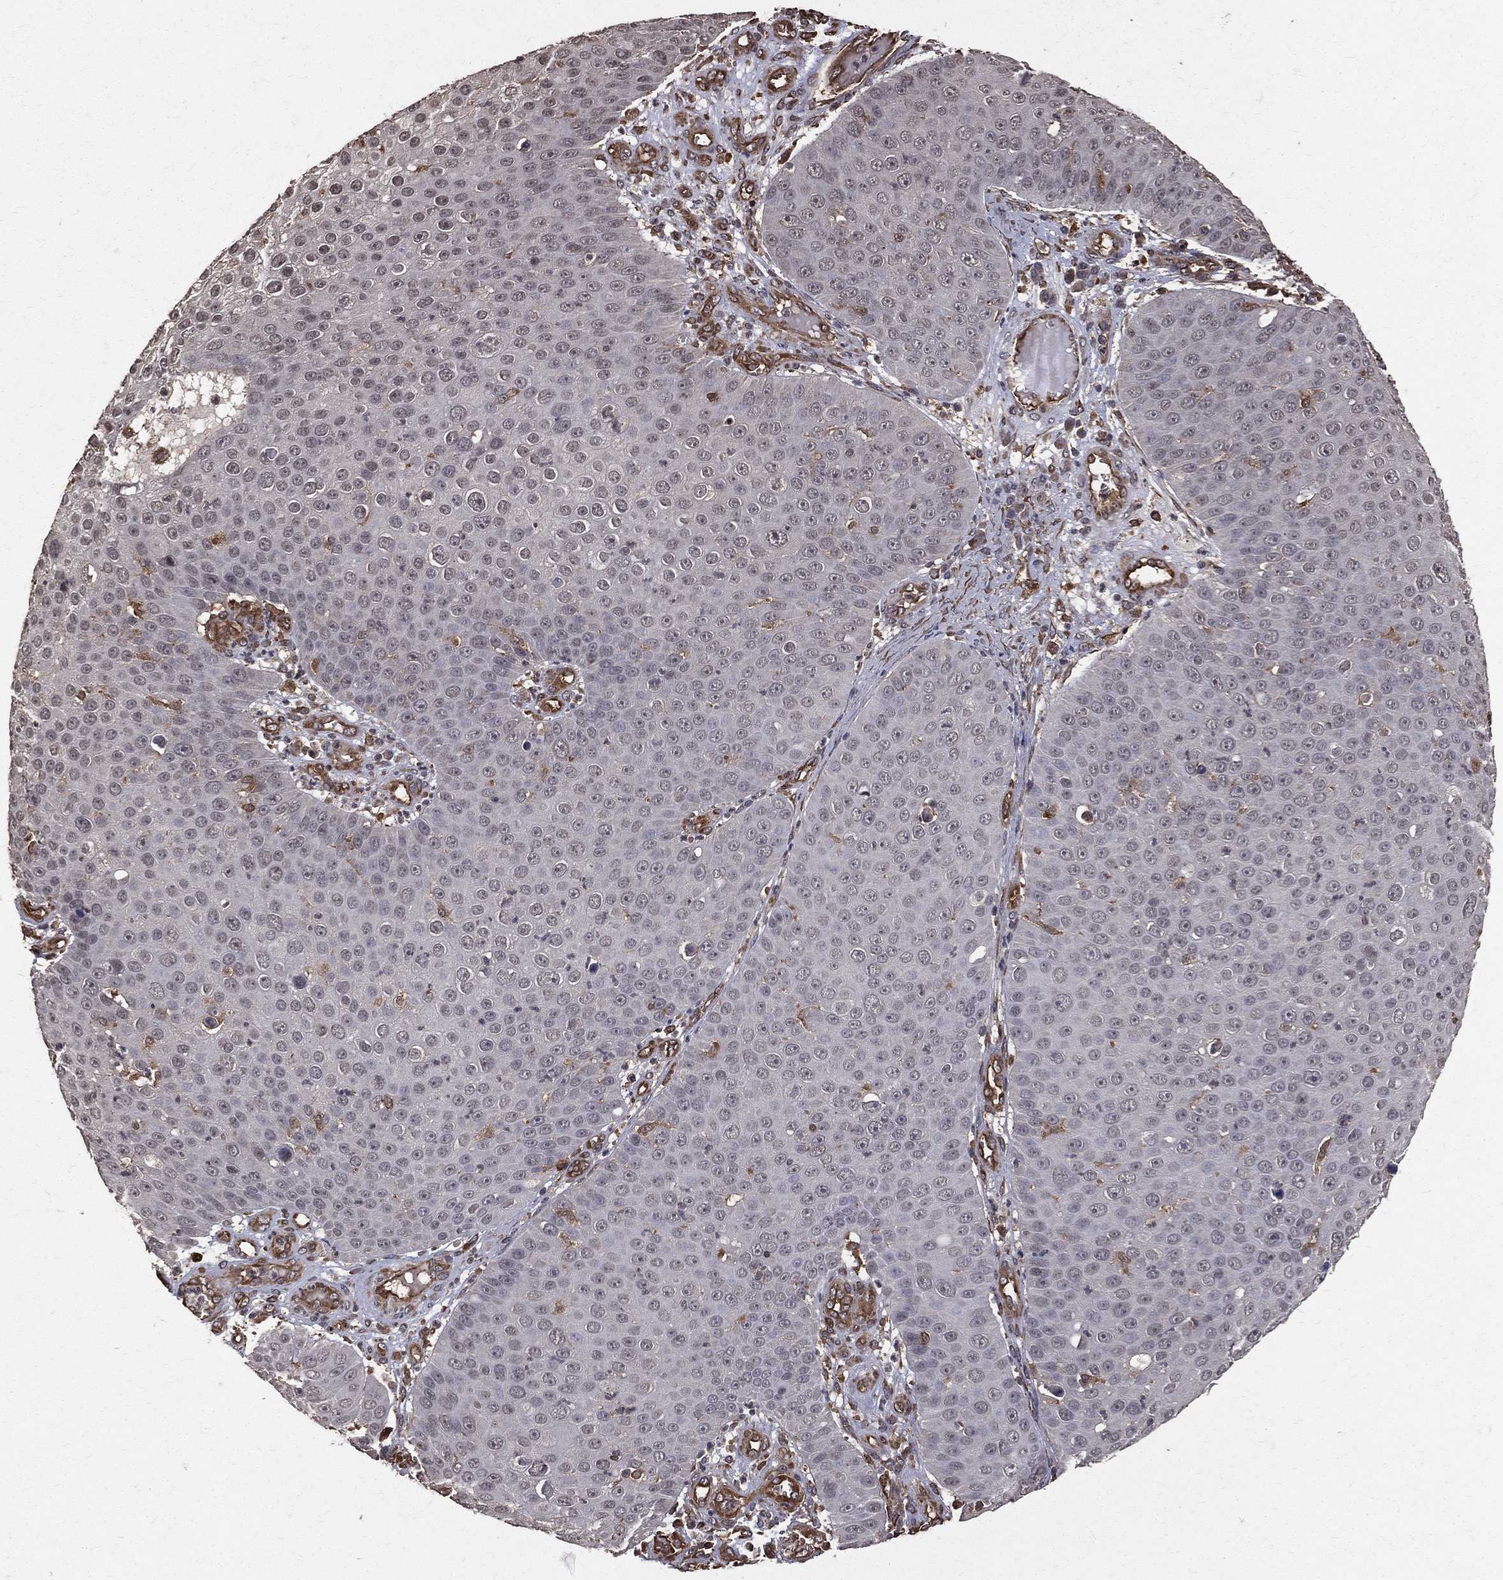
{"staining": {"intensity": "negative", "quantity": "none", "location": "none"}, "tissue": "skin cancer", "cell_type": "Tumor cells", "image_type": "cancer", "snomed": [{"axis": "morphology", "description": "Squamous cell carcinoma, NOS"}, {"axis": "topography", "description": "Skin"}], "caption": "Tumor cells show no significant staining in squamous cell carcinoma (skin).", "gene": "DPYSL2", "patient": {"sex": "male", "age": 71}}